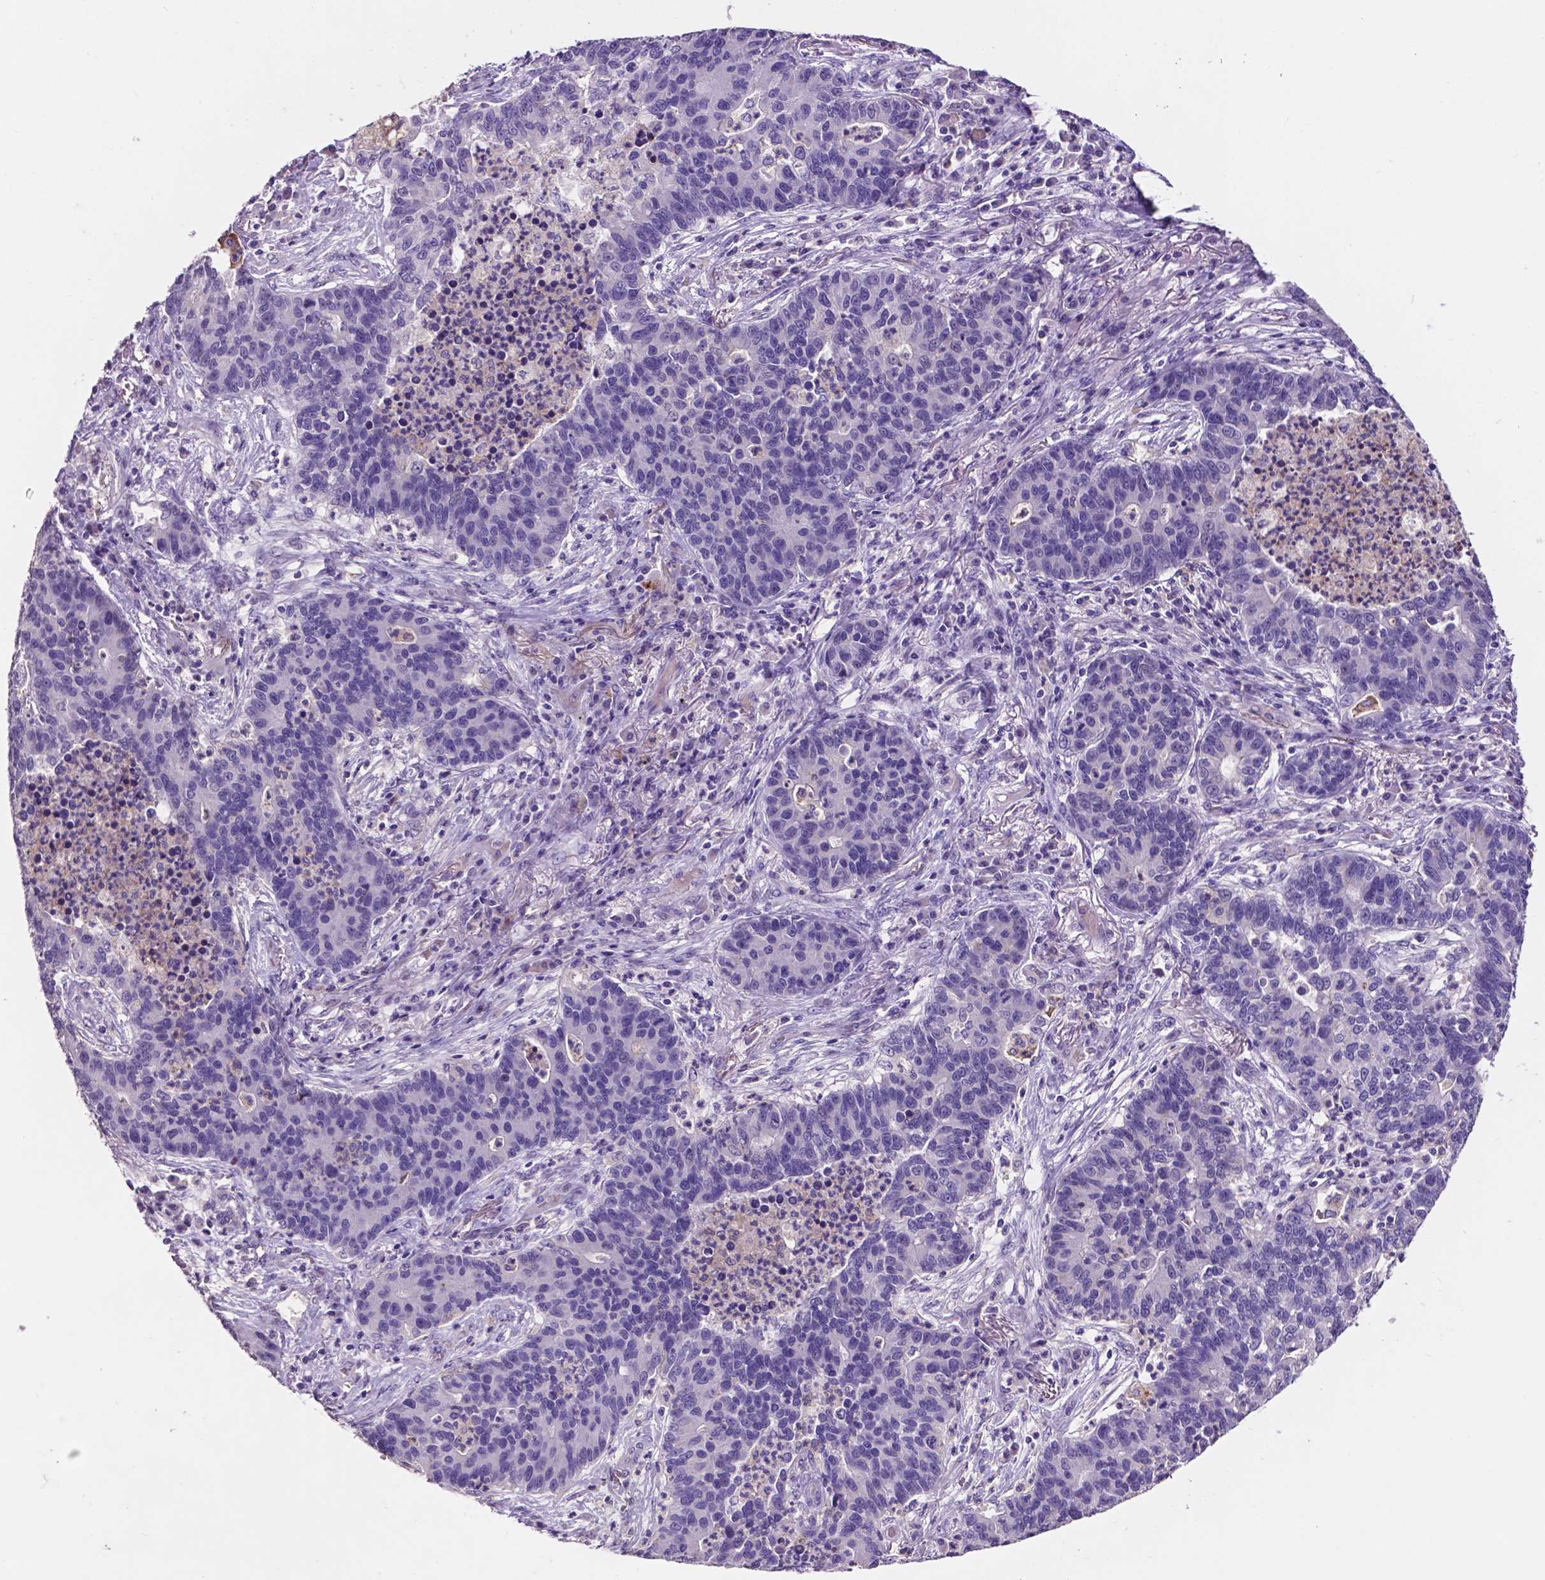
{"staining": {"intensity": "negative", "quantity": "none", "location": "none"}, "tissue": "lung cancer", "cell_type": "Tumor cells", "image_type": "cancer", "snomed": [{"axis": "morphology", "description": "Adenocarcinoma, NOS"}, {"axis": "topography", "description": "Lung"}], "caption": "DAB (3,3'-diaminobenzidine) immunohistochemical staining of human lung cancer (adenocarcinoma) exhibits no significant positivity in tumor cells.", "gene": "PLSCR1", "patient": {"sex": "female", "age": 57}}